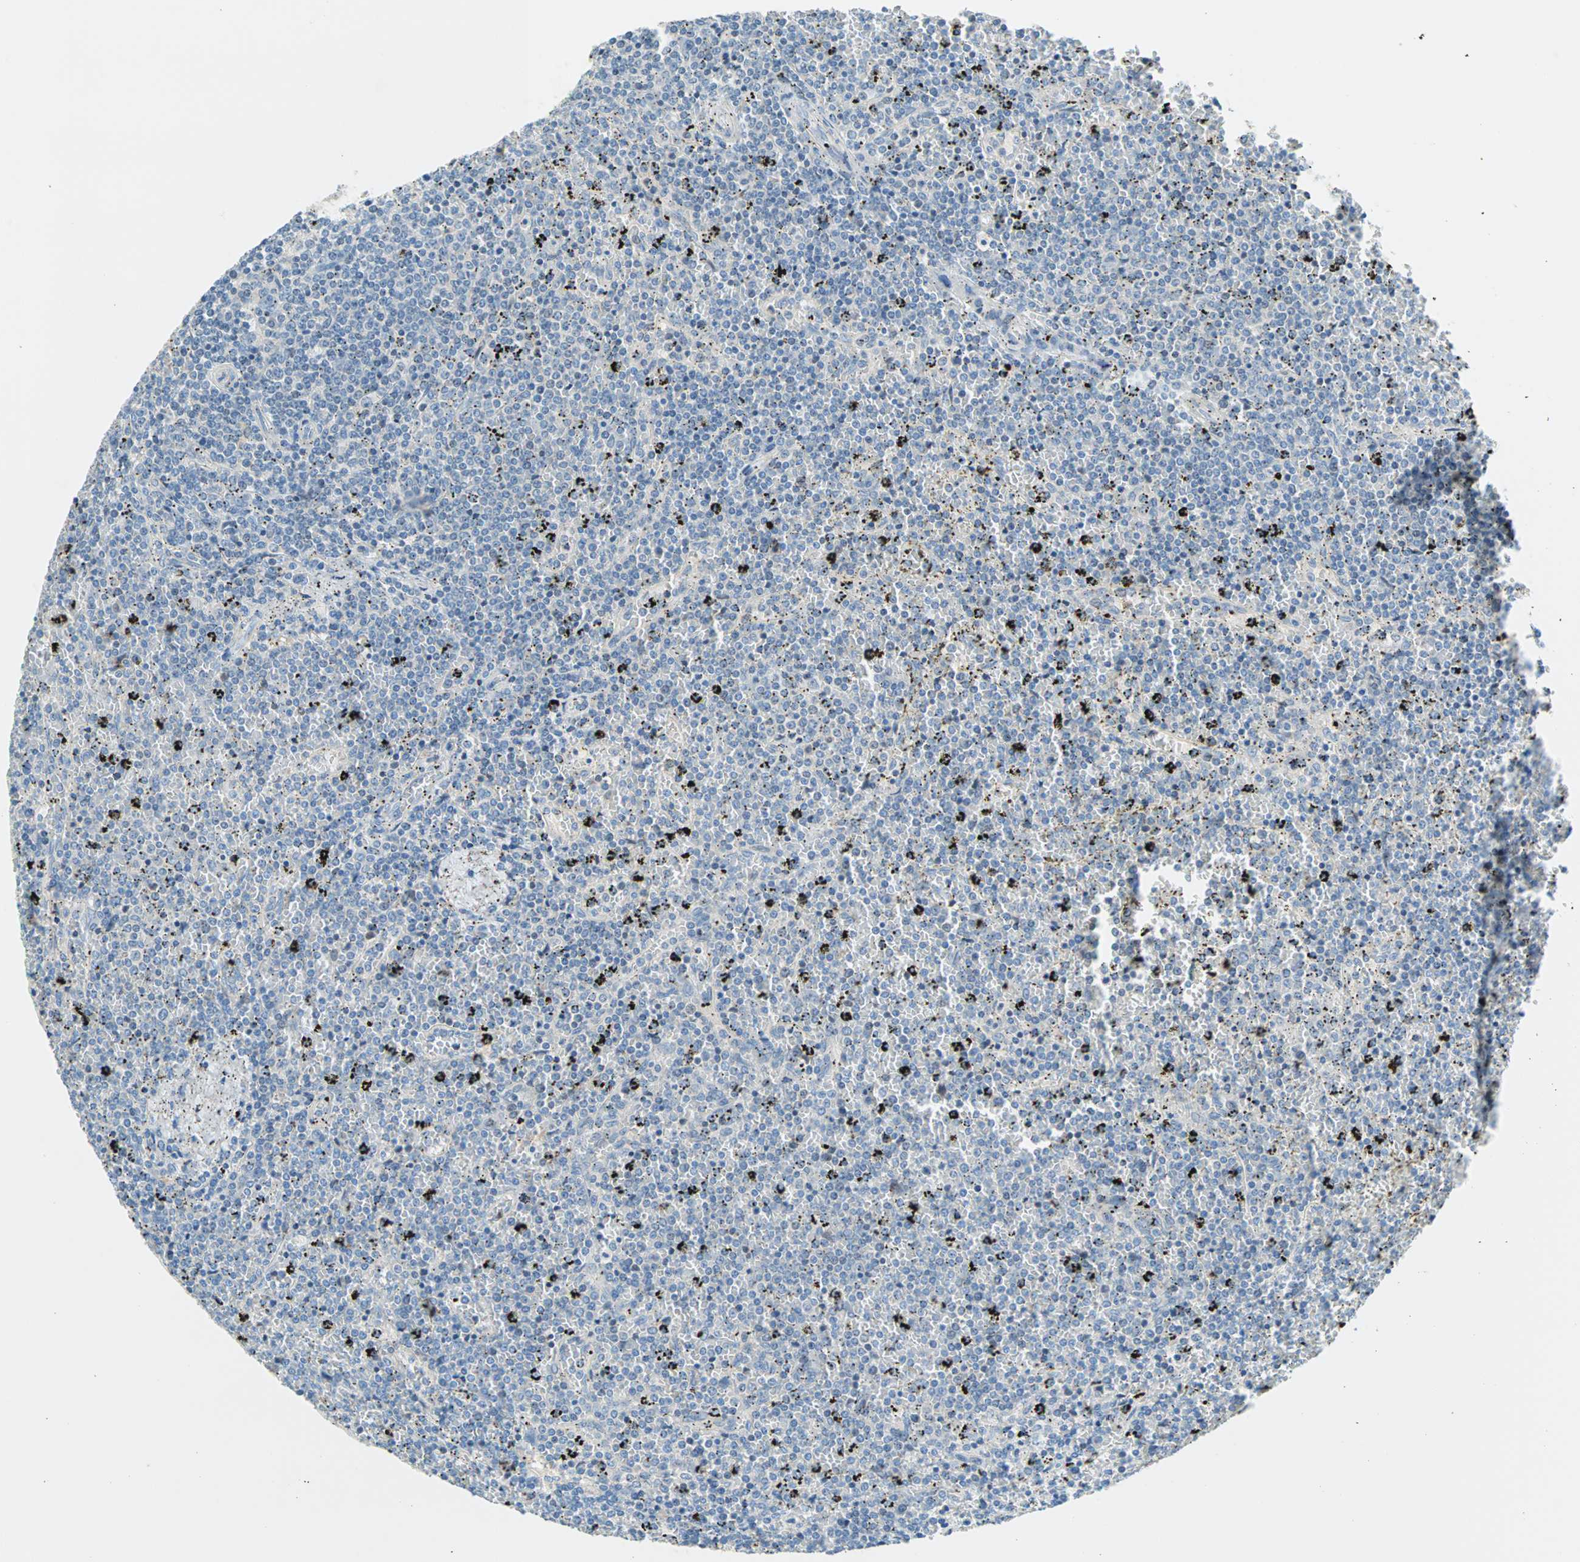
{"staining": {"intensity": "negative", "quantity": "none", "location": "none"}, "tissue": "lymphoma", "cell_type": "Tumor cells", "image_type": "cancer", "snomed": [{"axis": "morphology", "description": "Malignant lymphoma, non-Hodgkin's type, Low grade"}, {"axis": "topography", "description": "Spleen"}], "caption": "Immunohistochemistry (IHC) of lymphoma exhibits no expression in tumor cells.", "gene": "TMEM163", "patient": {"sex": "female", "age": 77}}